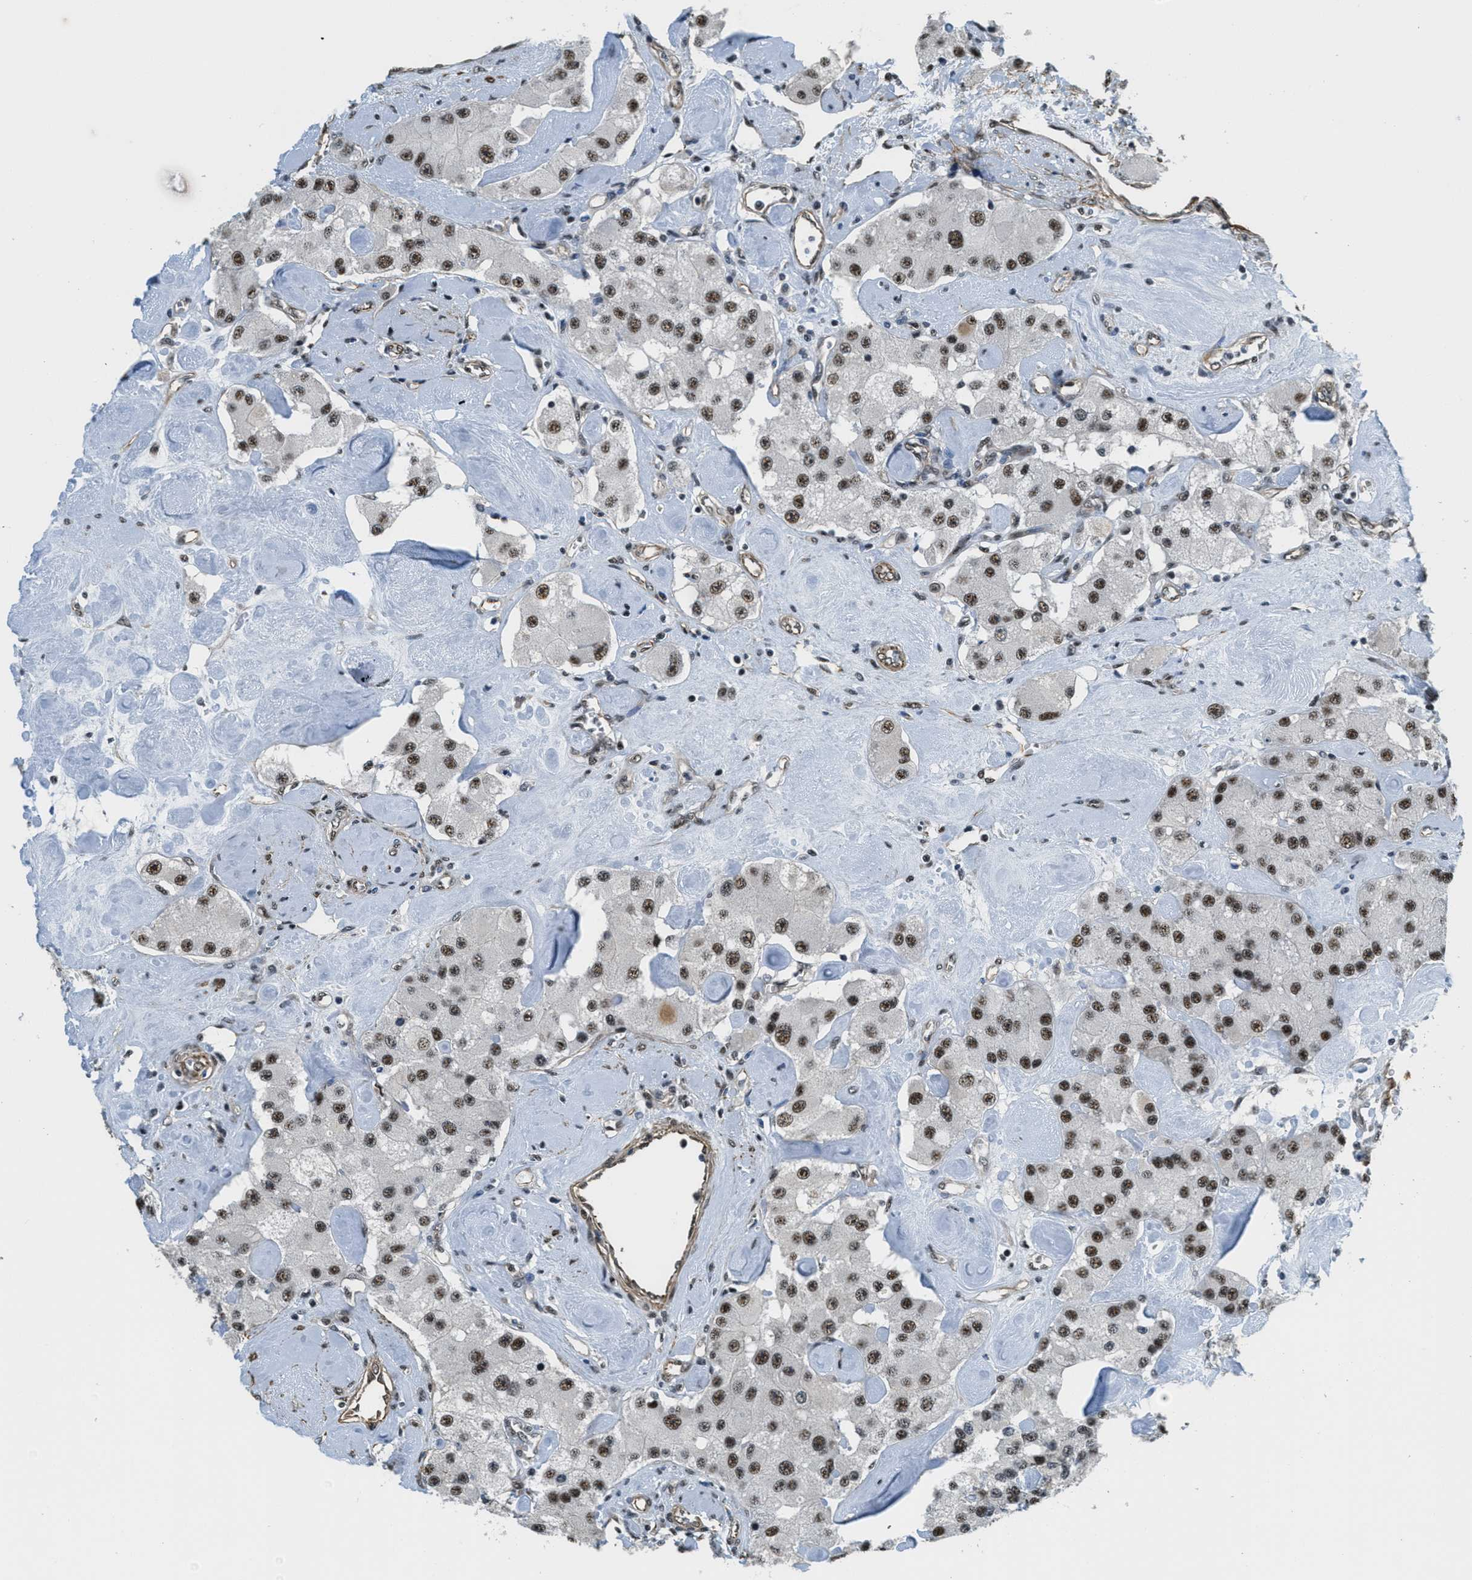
{"staining": {"intensity": "strong", "quantity": "25%-75%", "location": "nuclear"}, "tissue": "carcinoid", "cell_type": "Tumor cells", "image_type": "cancer", "snomed": [{"axis": "morphology", "description": "Carcinoid, malignant, NOS"}, {"axis": "topography", "description": "Pancreas"}], "caption": "Human carcinoid (malignant) stained with a brown dye reveals strong nuclear positive positivity in about 25%-75% of tumor cells.", "gene": "CFAP36", "patient": {"sex": "male", "age": 41}}